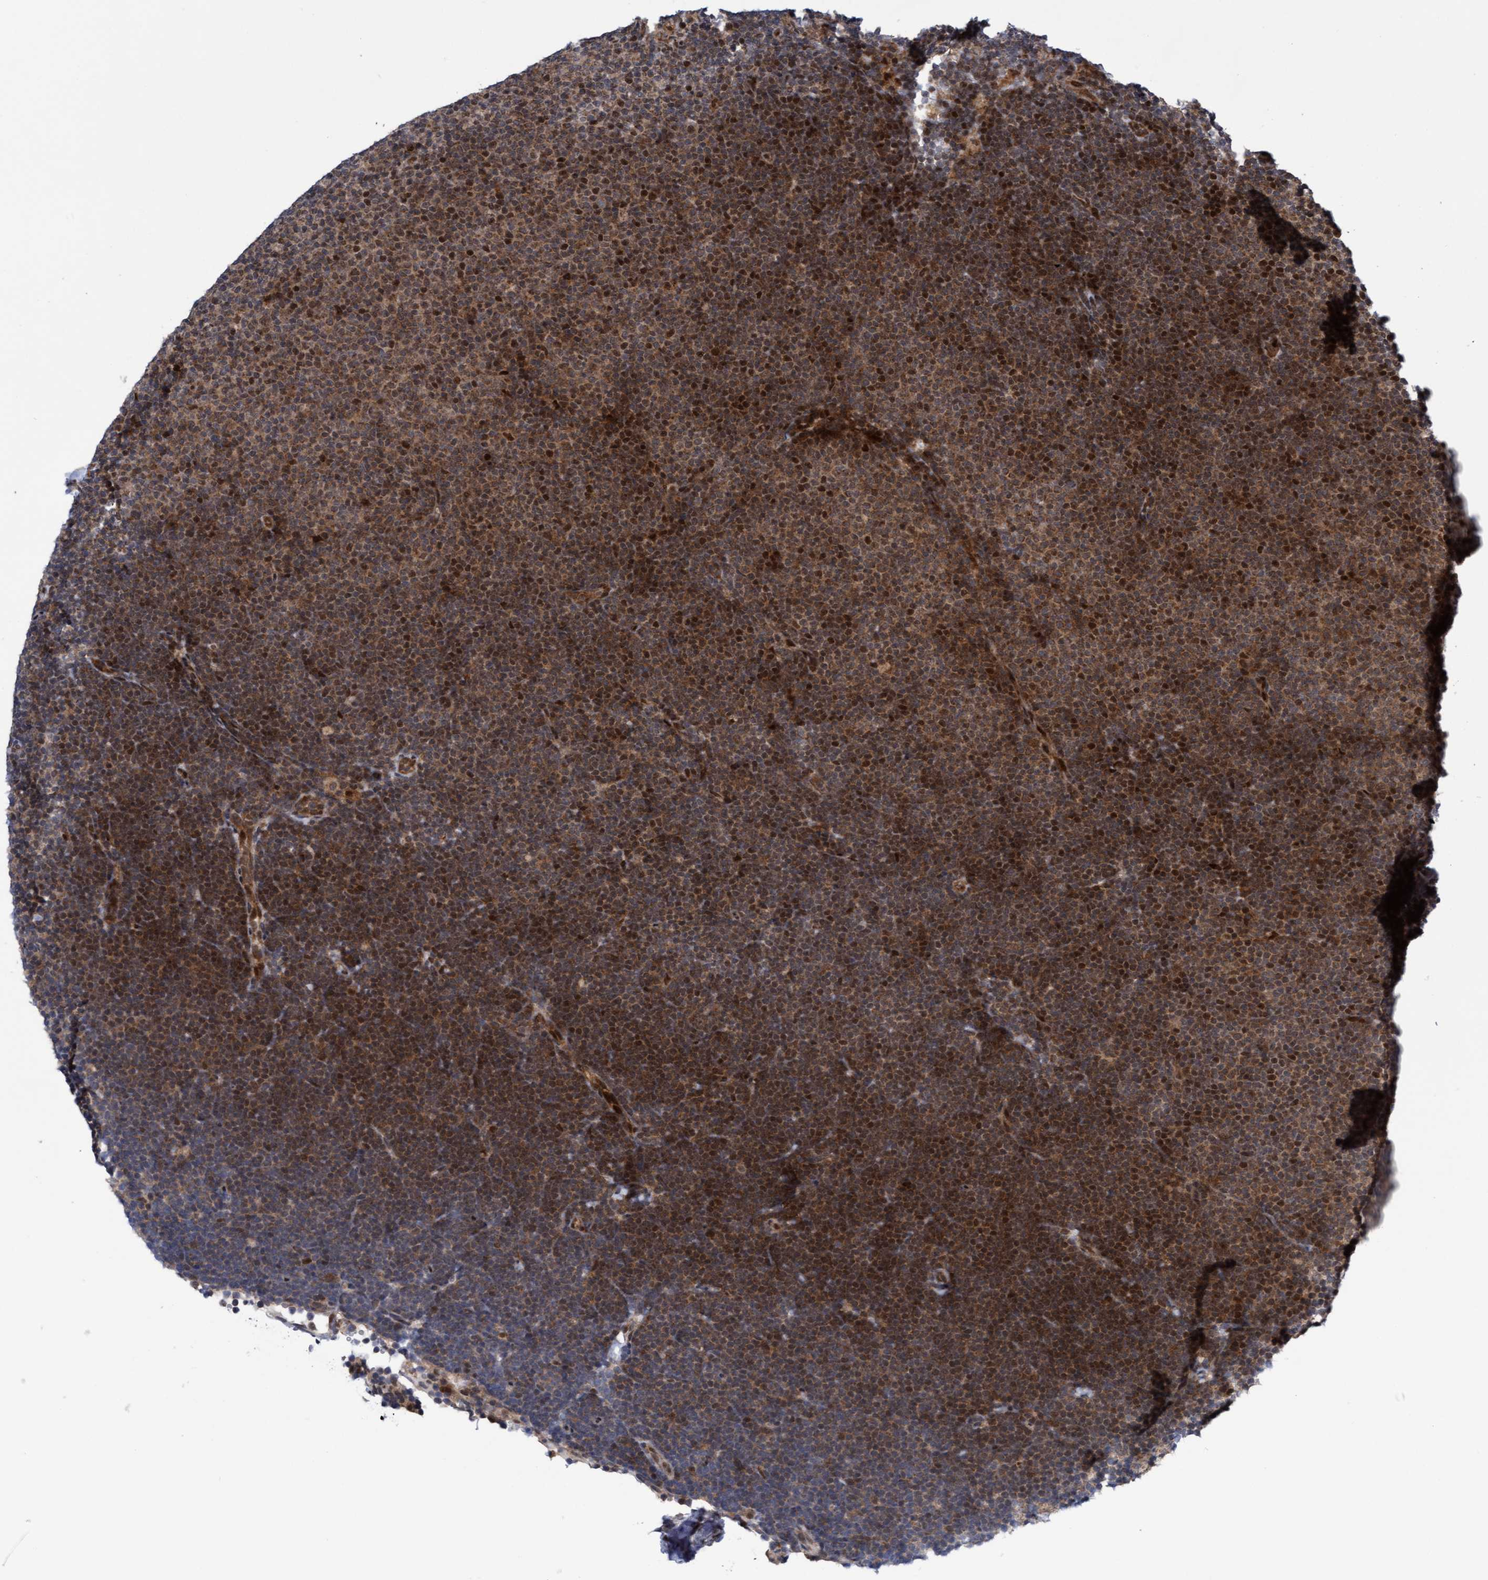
{"staining": {"intensity": "moderate", "quantity": ">75%", "location": "cytoplasmic/membranous,nuclear"}, "tissue": "lymphoma", "cell_type": "Tumor cells", "image_type": "cancer", "snomed": [{"axis": "morphology", "description": "Malignant lymphoma, non-Hodgkin's type, Low grade"}, {"axis": "topography", "description": "Lymph node"}], "caption": "Lymphoma stained with a protein marker shows moderate staining in tumor cells.", "gene": "ITFG1", "patient": {"sex": "female", "age": 53}}